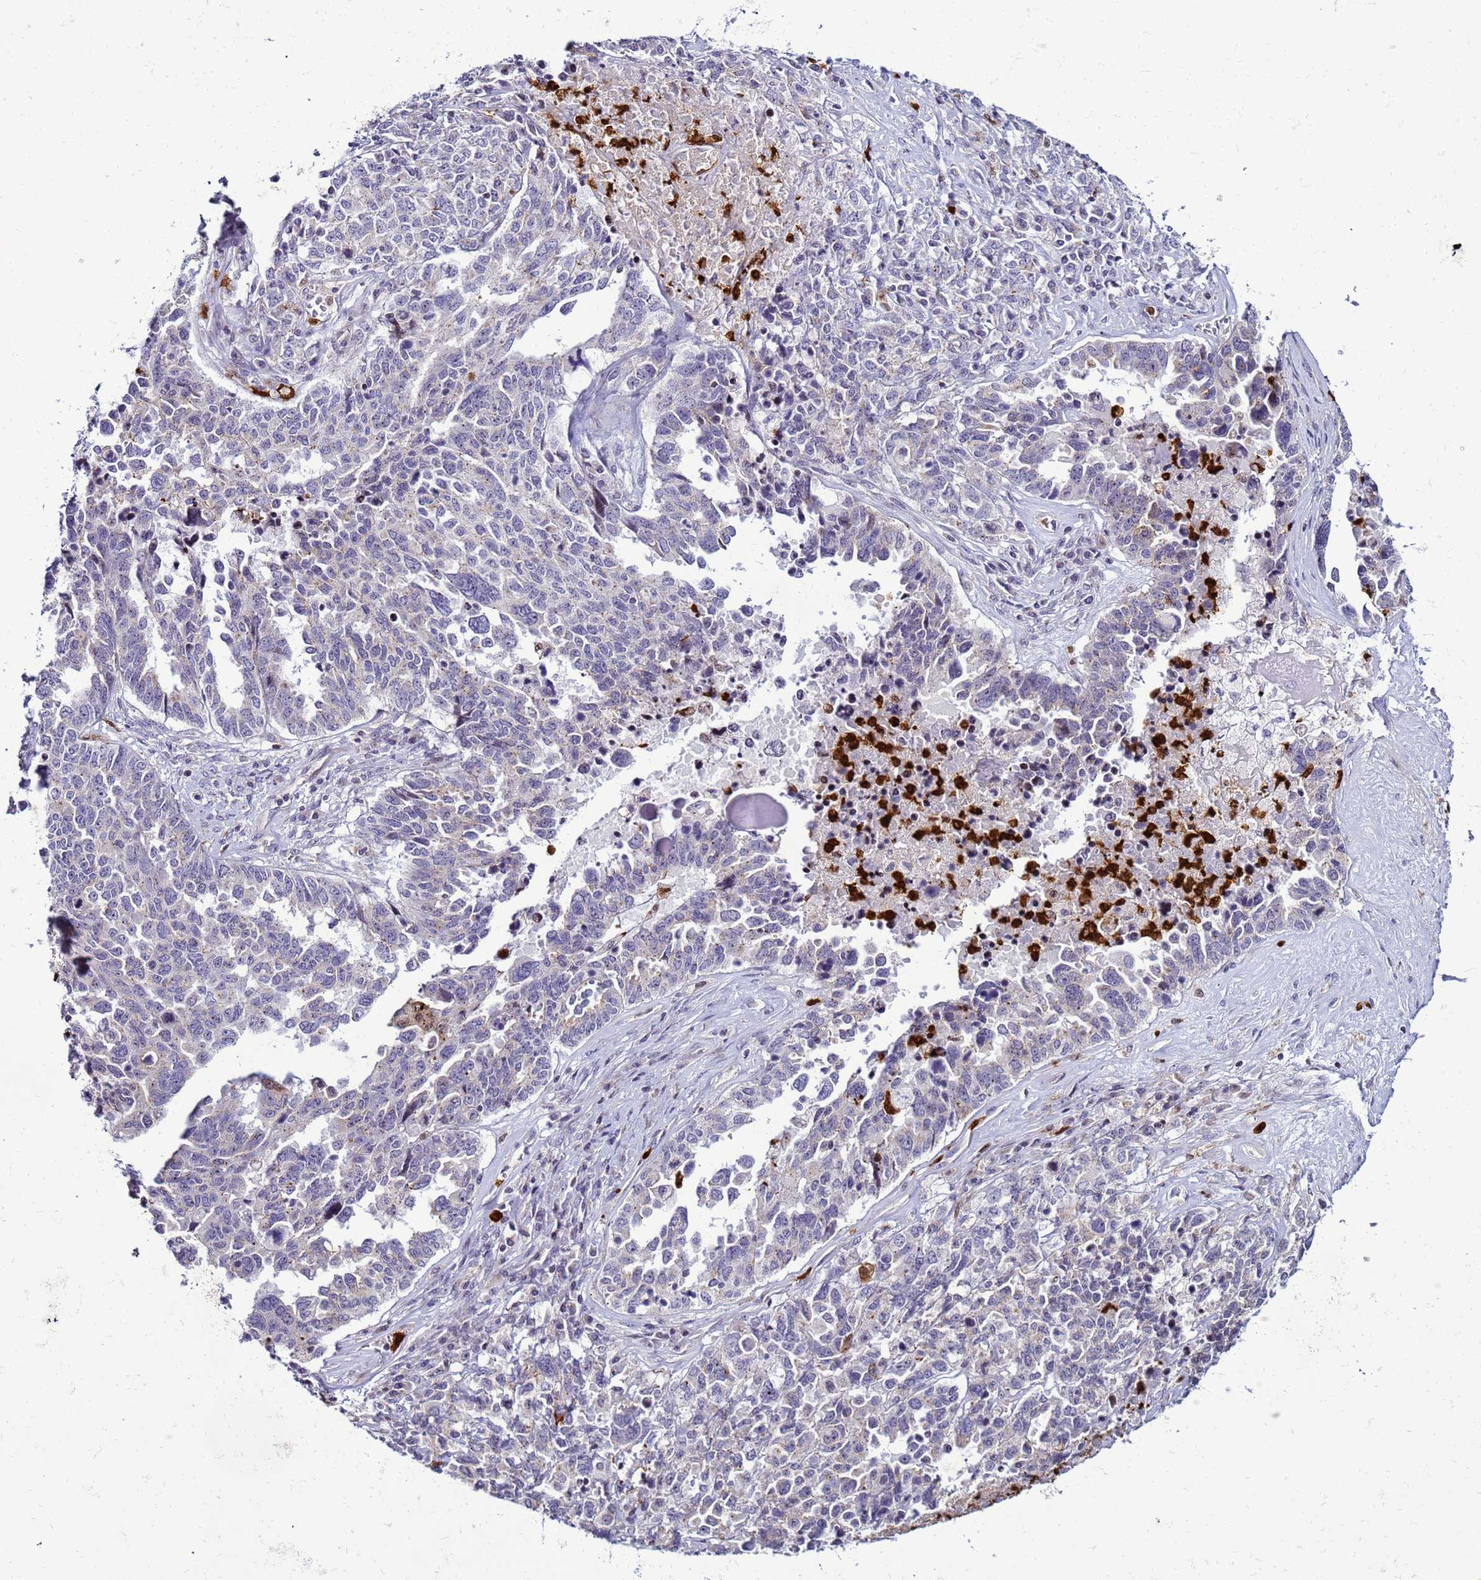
{"staining": {"intensity": "negative", "quantity": "none", "location": "none"}, "tissue": "ovarian cancer", "cell_type": "Tumor cells", "image_type": "cancer", "snomed": [{"axis": "morphology", "description": "Carcinoma, endometroid"}, {"axis": "topography", "description": "Ovary"}], "caption": "Ovarian cancer (endometroid carcinoma) was stained to show a protein in brown. There is no significant positivity in tumor cells.", "gene": "VPS4B", "patient": {"sex": "female", "age": 62}}